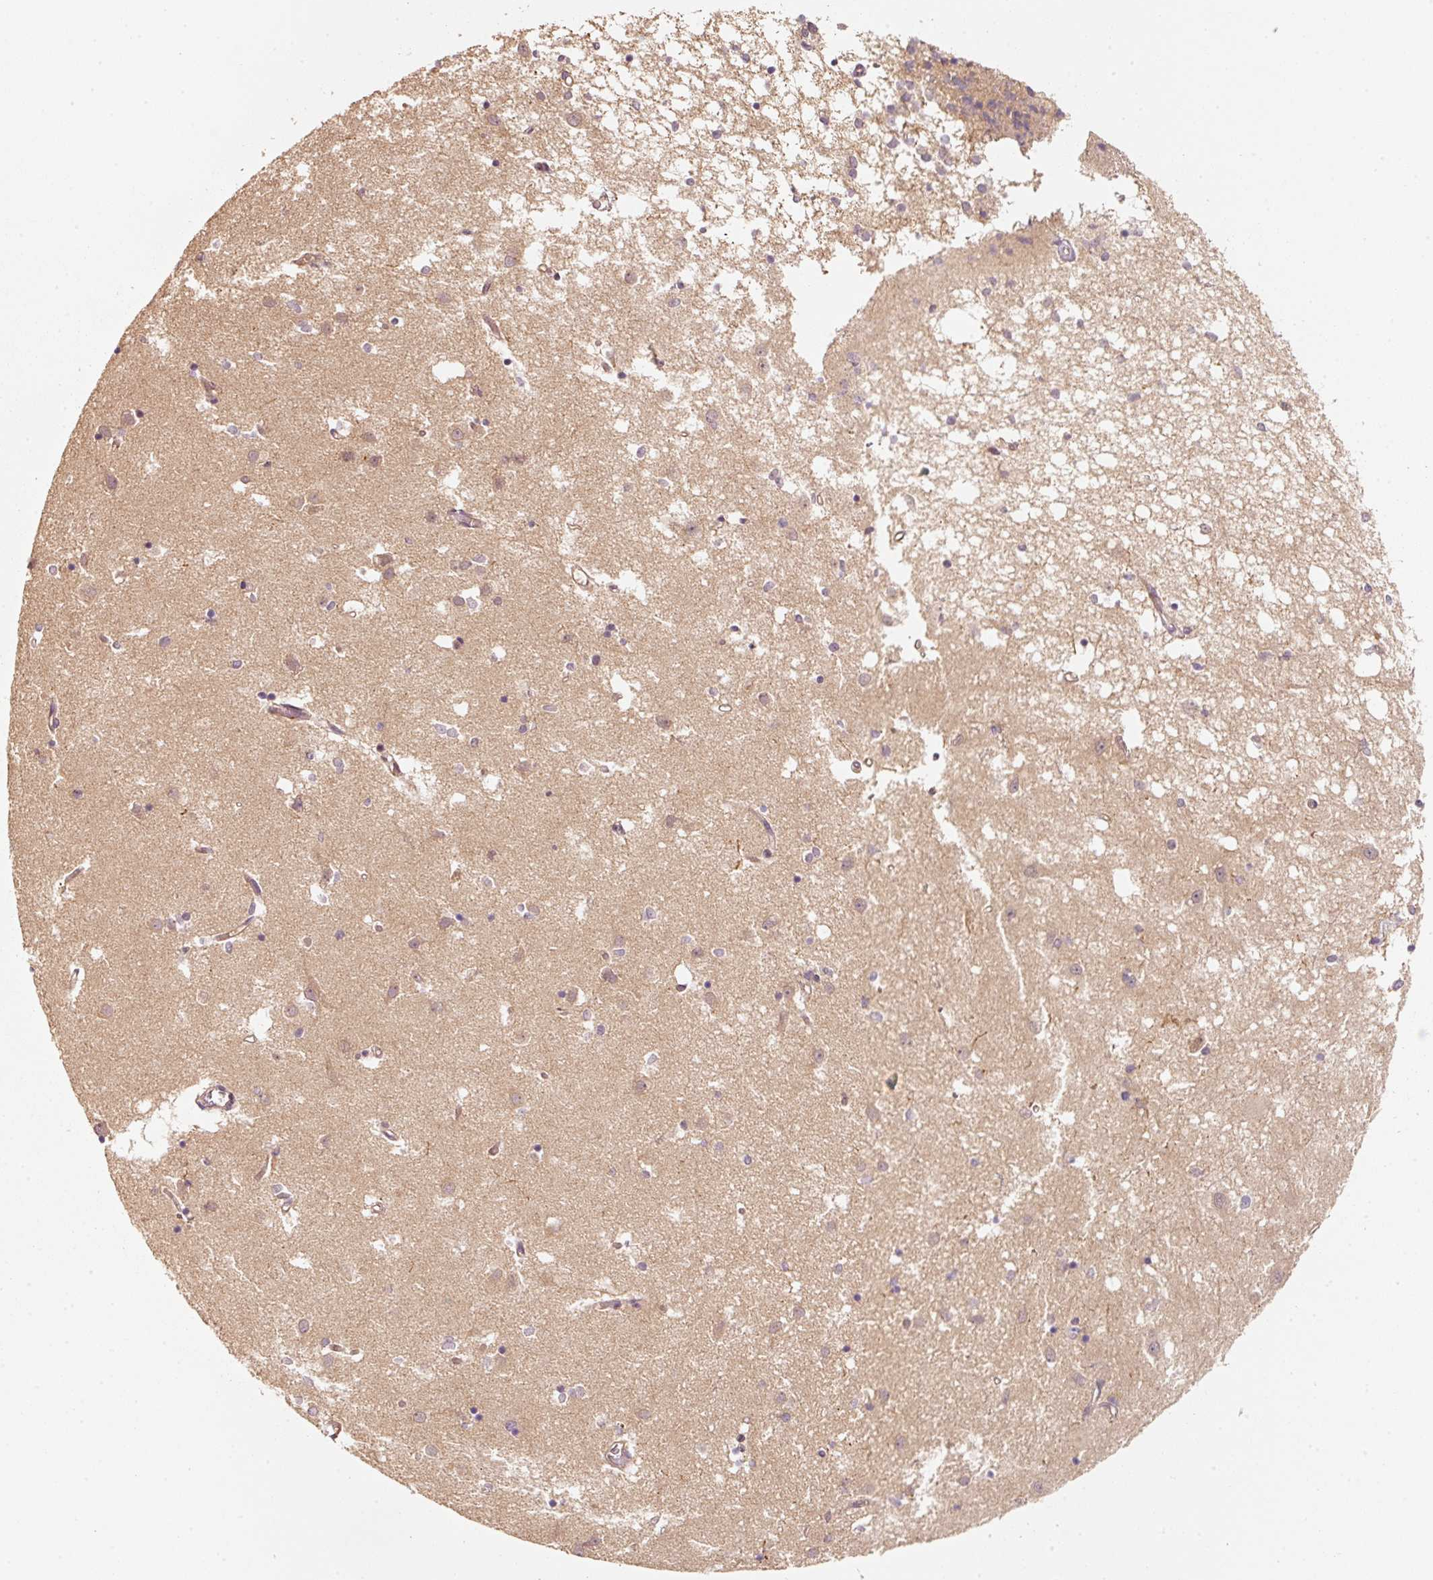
{"staining": {"intensity": "moderate", "quantity": "<25%", "location": "cytoplasmic/membranous"}, "tissue": "caudate", "cell_type": "Glial cells", "image_type": "normal", "snomed": [{"axis": "morphology", "description": "Normal tissue, NOS"}, {"axis": "topography", "description": "Lateral ventricle wall"}], "caption": "Normal caudate was stained to show a protein in brown. There is low levels of moderate cytoplasmic/membranous staining in about <25% of glial cells.", "gene": "RRAS2", "patient": {"sex": "male", "age": 70}}